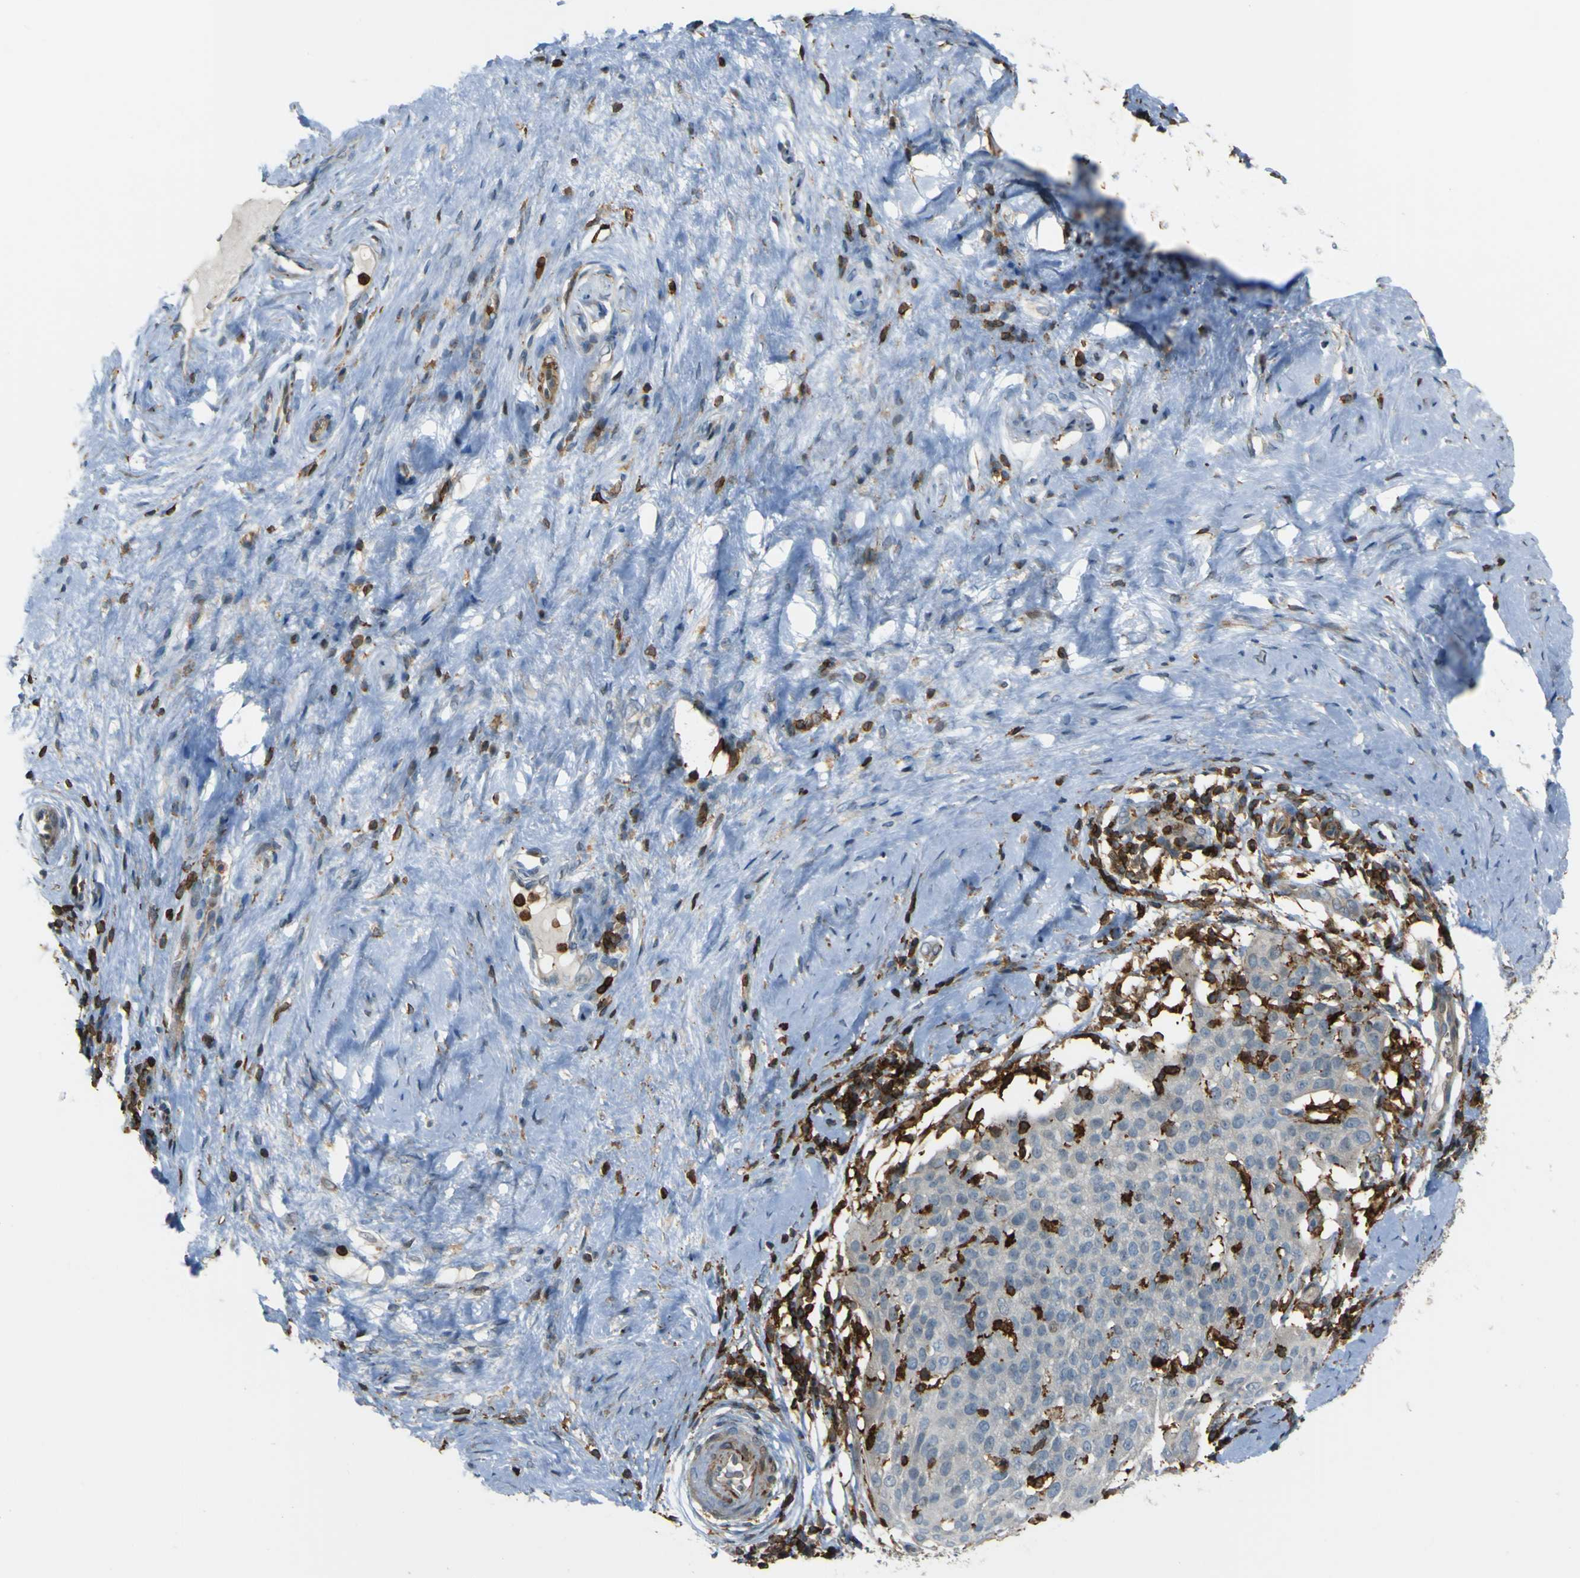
{"staining": {"intensity": "negative", "quantity": "none", "location": "none"}, "tissue": "cervical cancer", "cell_type": "Tumor cells", "image_type": "cancer", "snomed": [{"axis": "morphology", "description": "Squamous cell carcinoma, NOS"}, {"axis": "topography", "description": "Cervix"}], "caption": "High magnification brightfield microscopy of cervical cancer (squamous cell carcinoma) stained with DAB (brown) and counterstained with hematoxylin (blue): tumor cells show no significant staining.", "gene": "PCDHB5", "patient": {"sex": "female", "age": 51}}